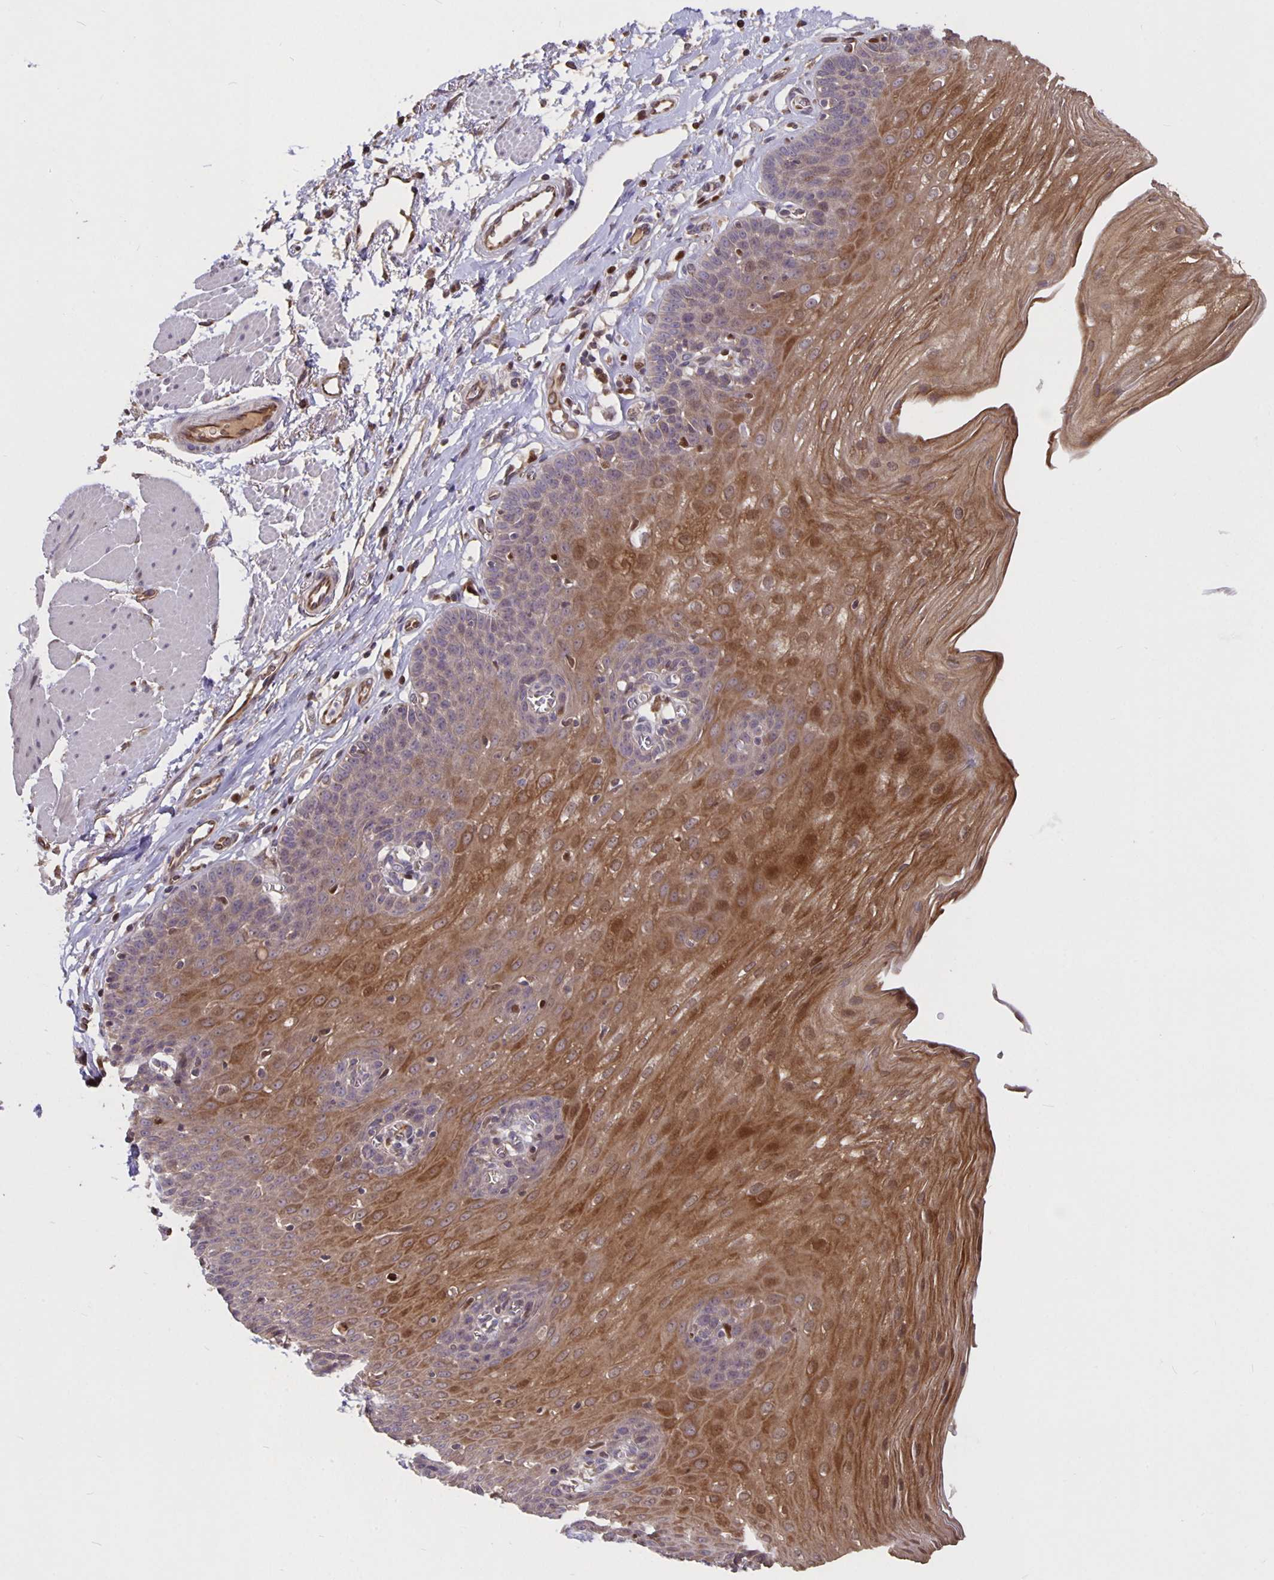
{"staining": {"intensity": "moderate", "quantity": "25%-75%", "location": "cytoplasmic/membranous"}, "tissue": "esophagus", "cell_type": "Squamous epithelial cells", "image_type": "normal", "snomed": [{"axis": "morphology", "description": "Normal tissue, NOS"}, {"axis": "topography", "description": "Esophagus"}], "caption": "Immunohistochemistry (IHC) micrograph of unremarkable esophagus: human esophagus stained using IHC displays medium levels of moderate protein expression localized specifically in the cytoplasmic/membranous of squamous epithelial cells, appearing as a cytoplasmic/membranous brown color.", "gene": "NOG", "patient": {"sex": "female", "age": 81}}